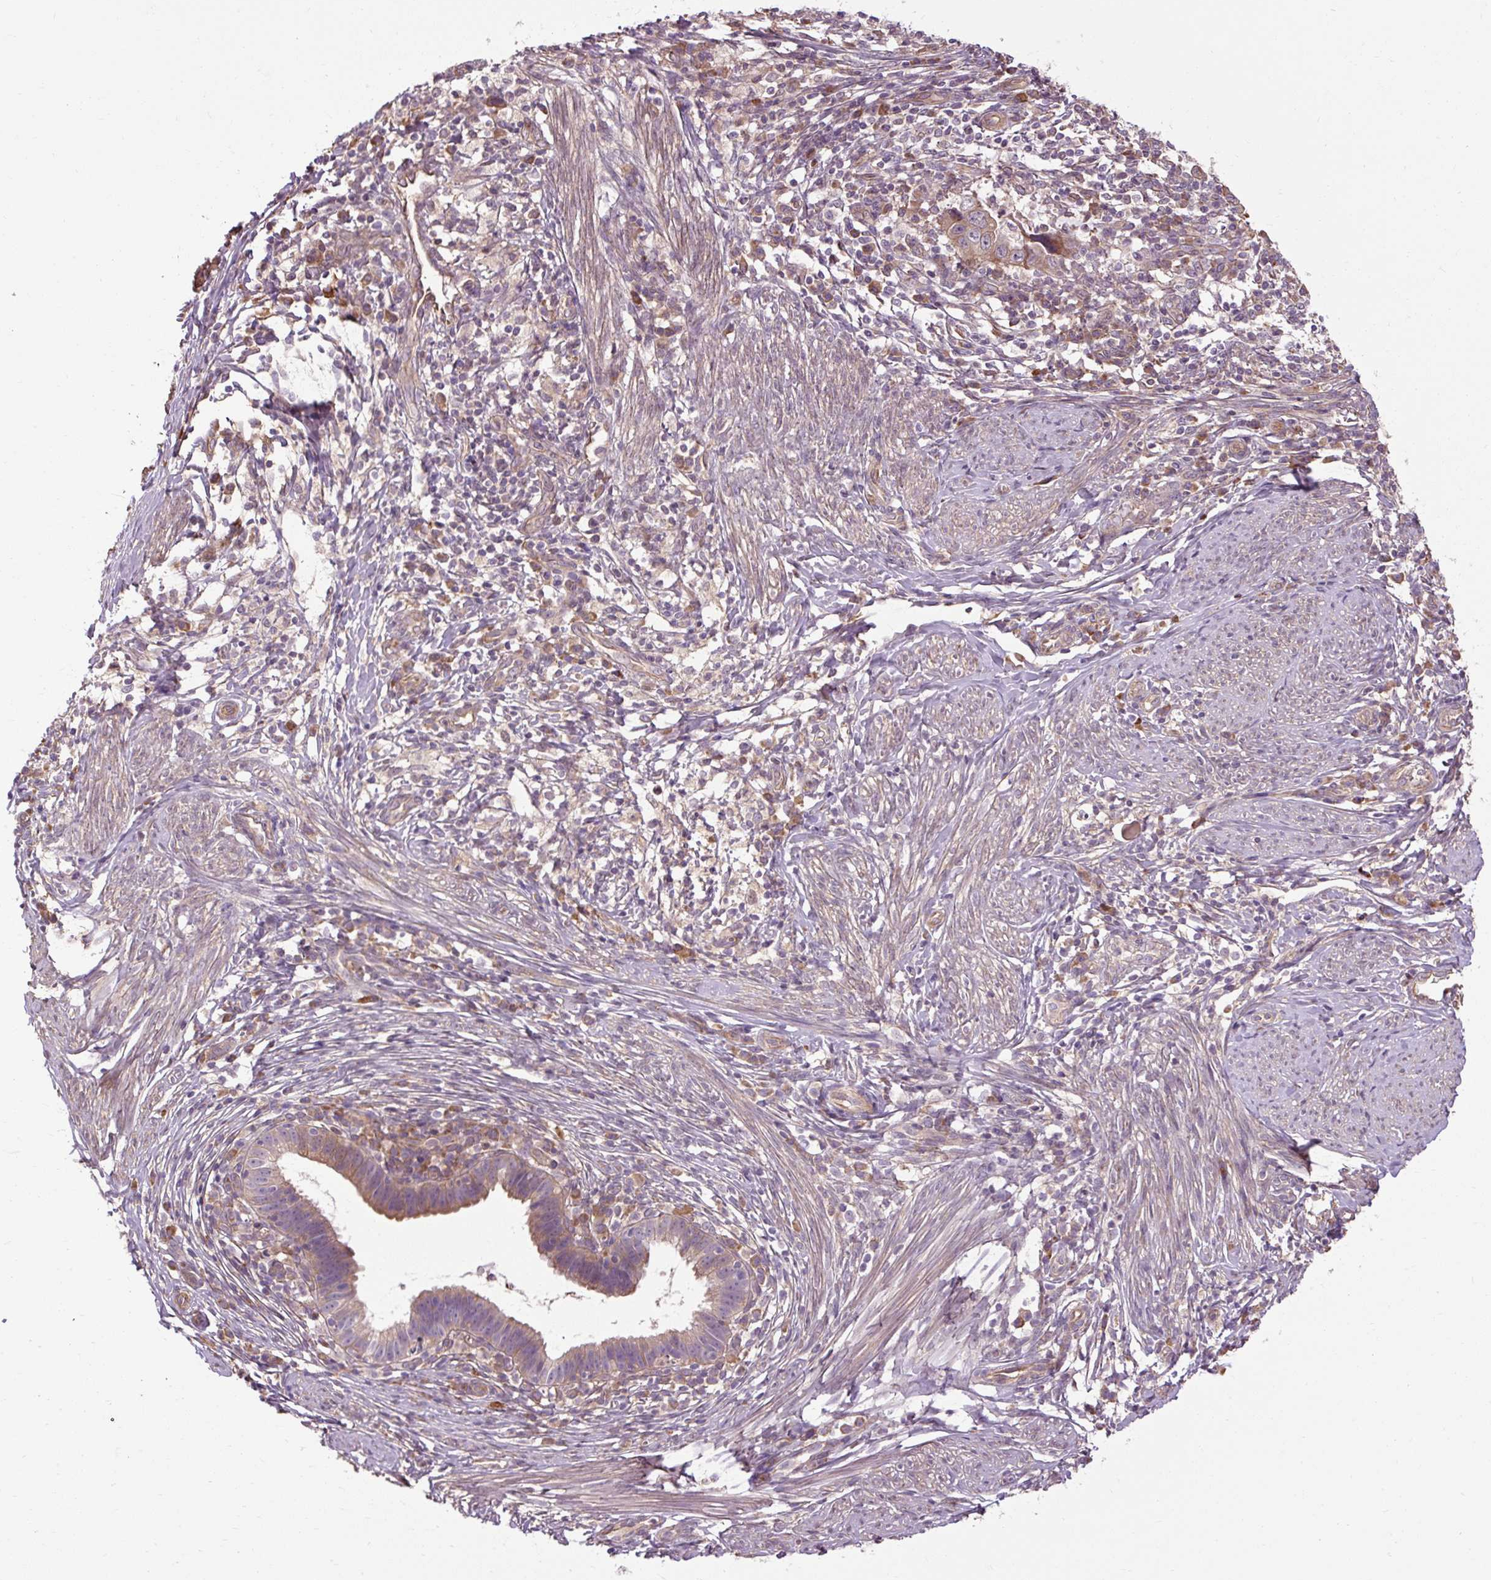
{"staining": {"intensity": "moderate", "quantity": "<25%", "location": "cytoplasmic/membranous"}, "tissue": "cervical cancer", "cell_type": "Tumor cells", "image_type": "cancer", "snomed": [{"axis": "morphology", "description": "Adenocarcinoma, NOS"}, {"axis": "topography", "description": "Cervix"}], "caption": "Protein staining of cervical cancer (adenocarcinoma) tissue demonstrates moderate cytoplasmic/membranous expression in approximately <25% of tumor cells. Ihc stains the protein of interest in brown and the nuclei are stained blue.", "gene": "FLRT1", "patient": {"sex": "female", "age": 36}}